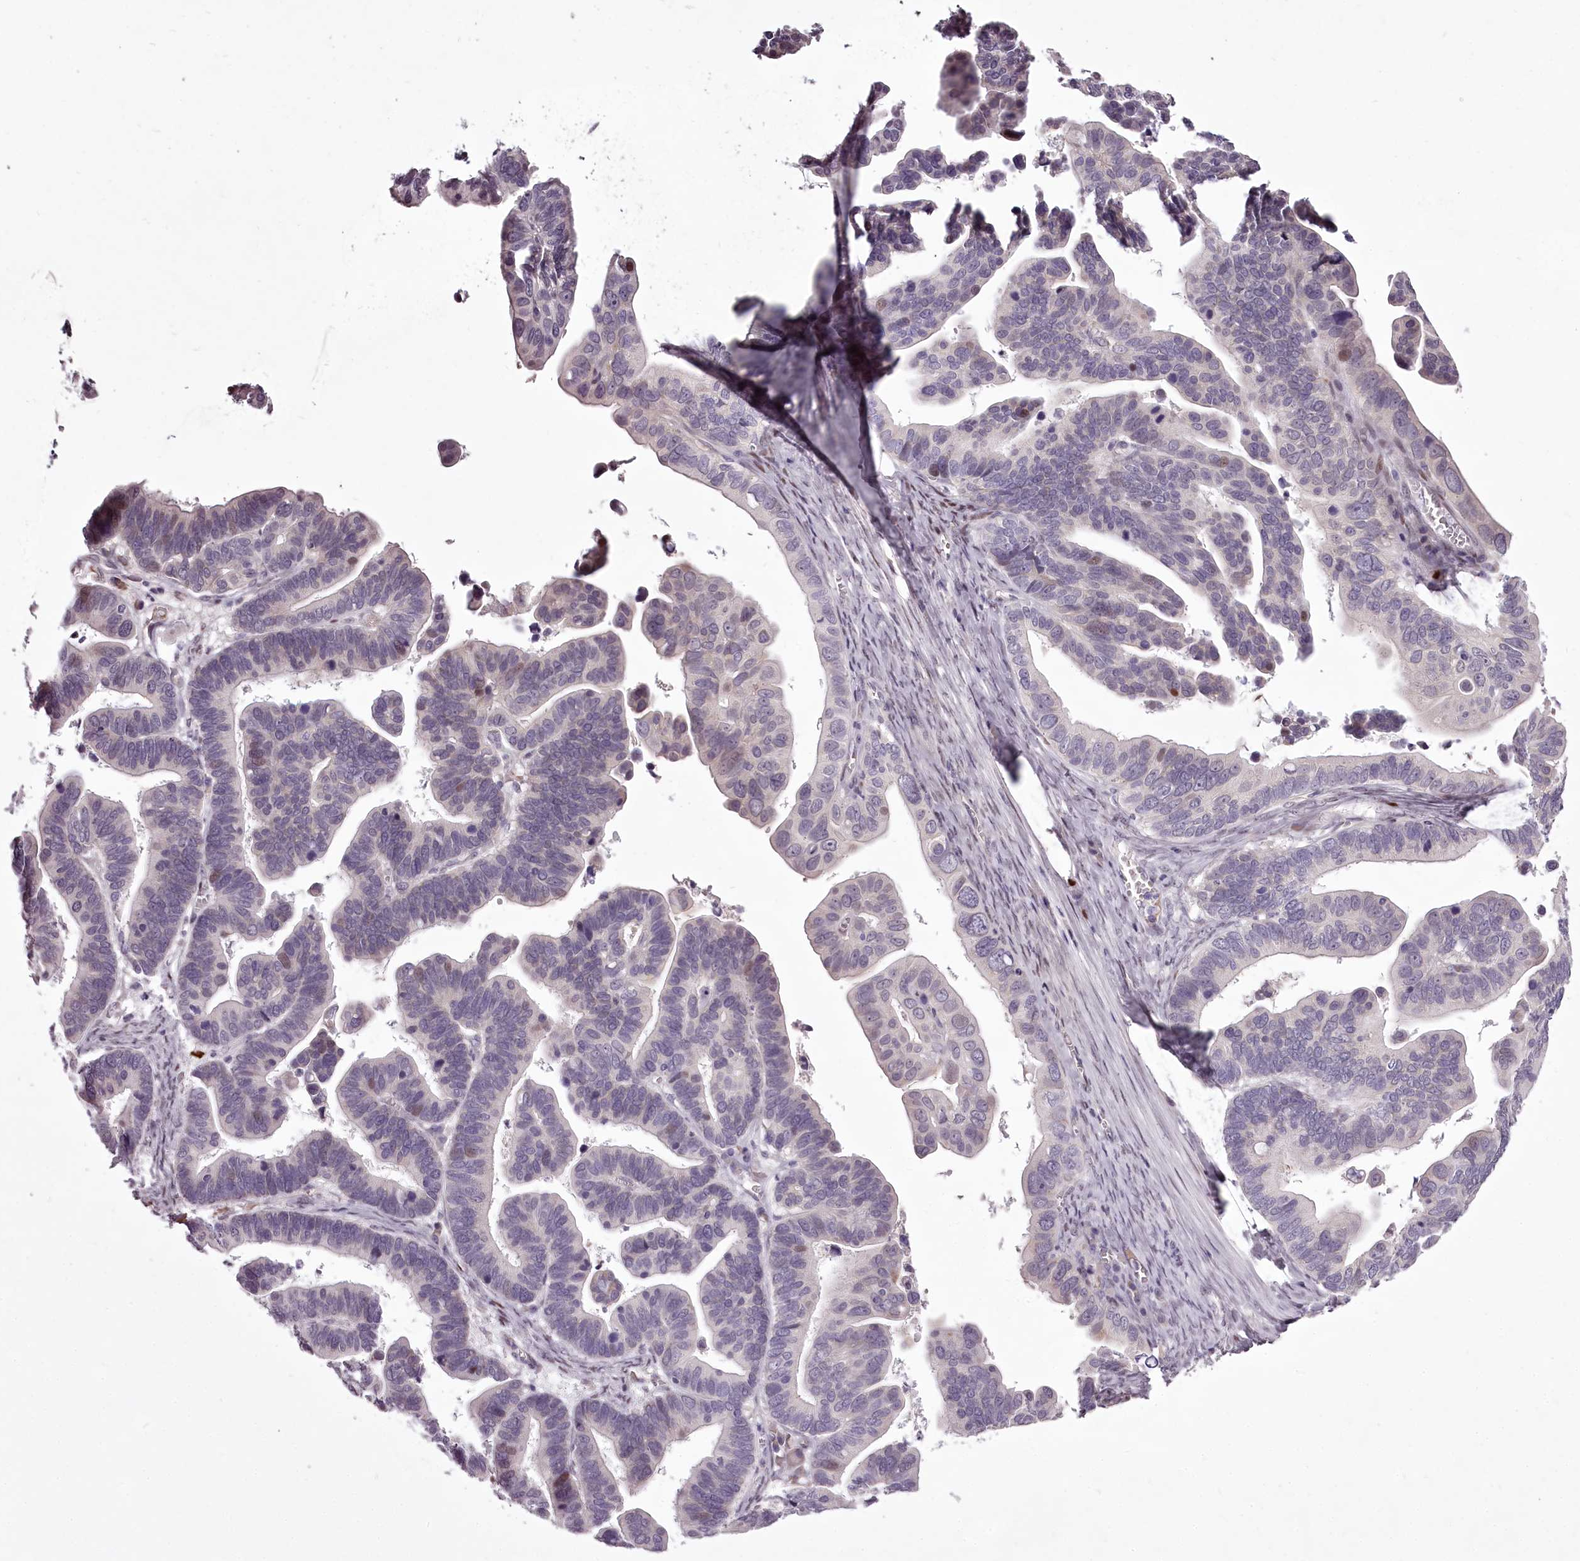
{"staining": {"intensity": "moderate", "quantity": "<25%", "location": "nuclear"}, "tissue": "ovarian cancer", "cell_type": "Tumor cells", "image_type": "cancer", "snomed": [{"axis": "morphology", "description": "Cystadenocarcinoma, serous, NOS"}, {"axis": "topography", "description": "Ovary"}], "caption": "This is an image of immunohistochemistry (IHC) staining of ovarian serous cystadenocarcinoma, which shows moderate positivity in the nuclear of tumor cells.", "gene": "C1orf56", "patient": {"sex": "female", "age": 56}}